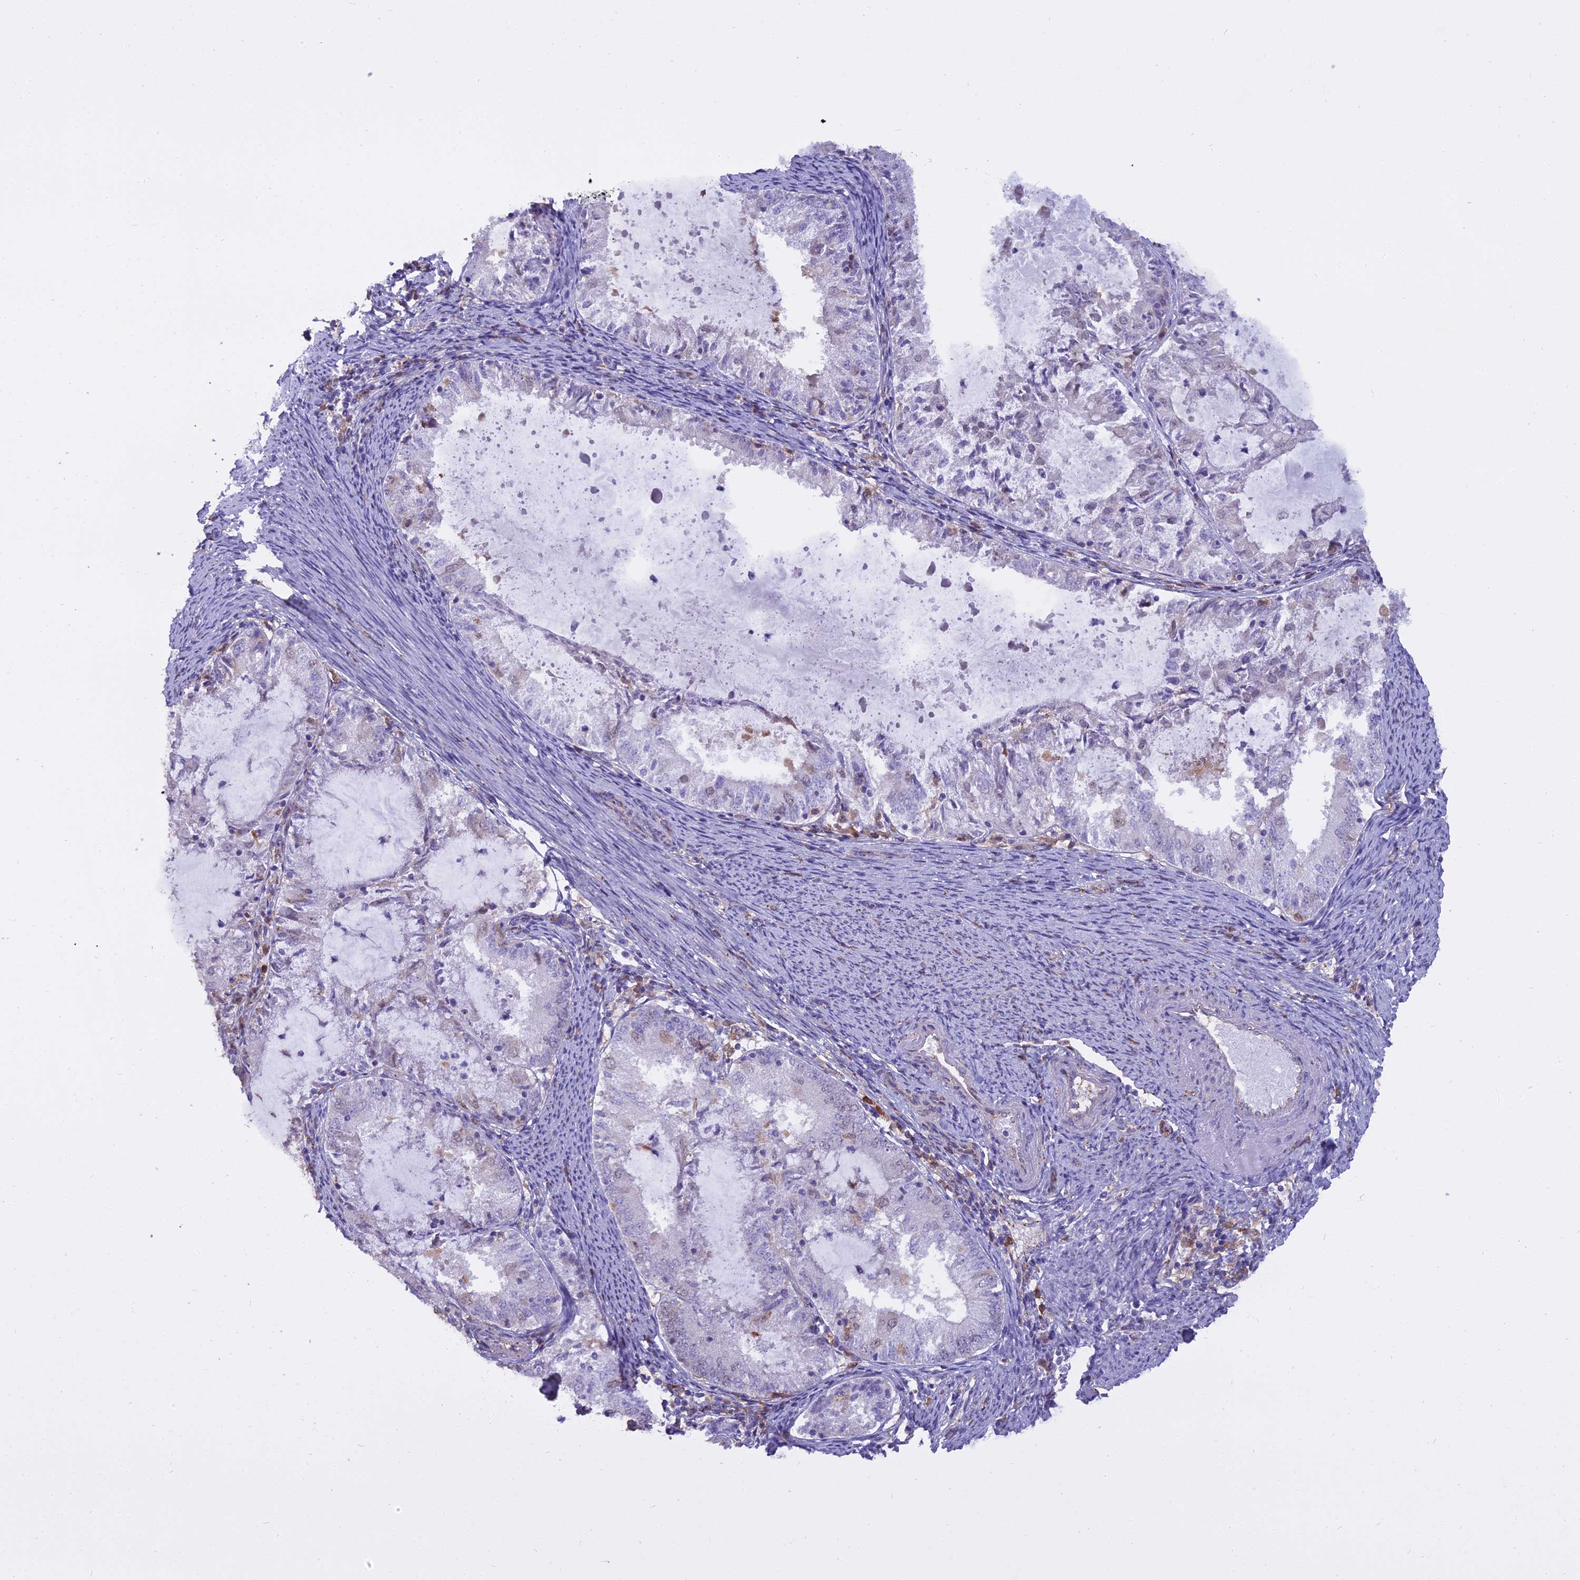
{"staining": {"intensity": "negative", "quantity": "none", "location": "none"}, "tissue": "endometrial cancer", "cell_type": "Tumor cells", "image_type": "cancer", "snomed": [{"axis": "morphology", "description": "Adenocarcinoma, NOS"}, {"axis": "topography", "description": "Endometrium"}], "caption": "Image shows no protein positivity in tumor cells of endometrial cancer tissue. (IHC, brightfield microscopy, high magnification).", "gene": "BLNK", "patient": {"sex": "female", "age": 57}}